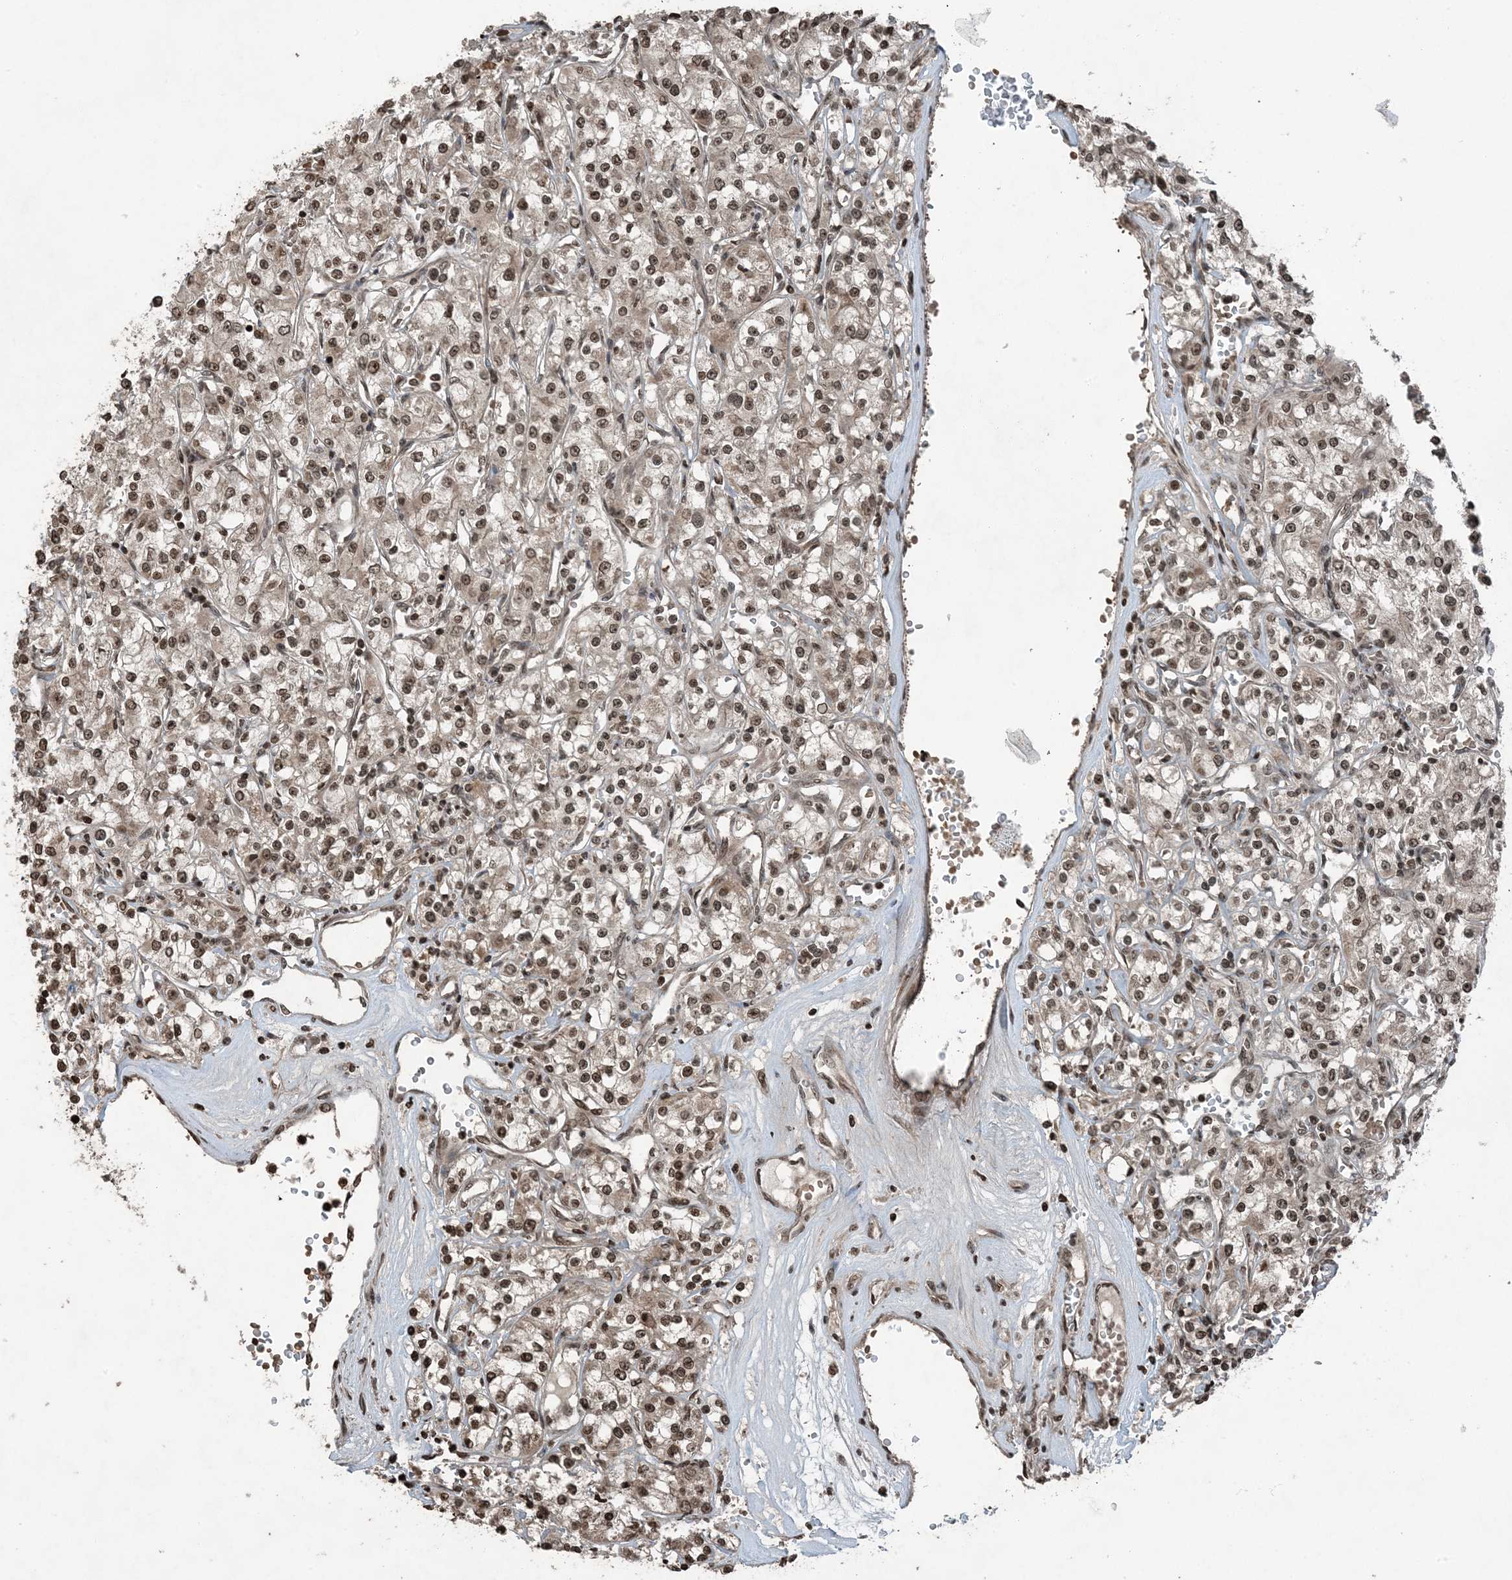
{"staining": {"intensity": "moderate", "quantity": ">75%", "location": "cytoplasmic/membranous,nuclear"}, "tissue": "renal cancer", "cell_type": "Tumor cells", "image_type": "cancer", "snomed": [{"axis": "morphology", "description": "Adenocarcinoma, NOS"}, {"axis": "topography", "description": "Kidney"}], "caption": "Moderate cytoplasmic/membranous and nuclear expression is seen in approximately >75% of tumor cells in adenocarcinoma (renal).", "gene": "ZFAND2B", "patient": {"sex": "female", "age": 59}}